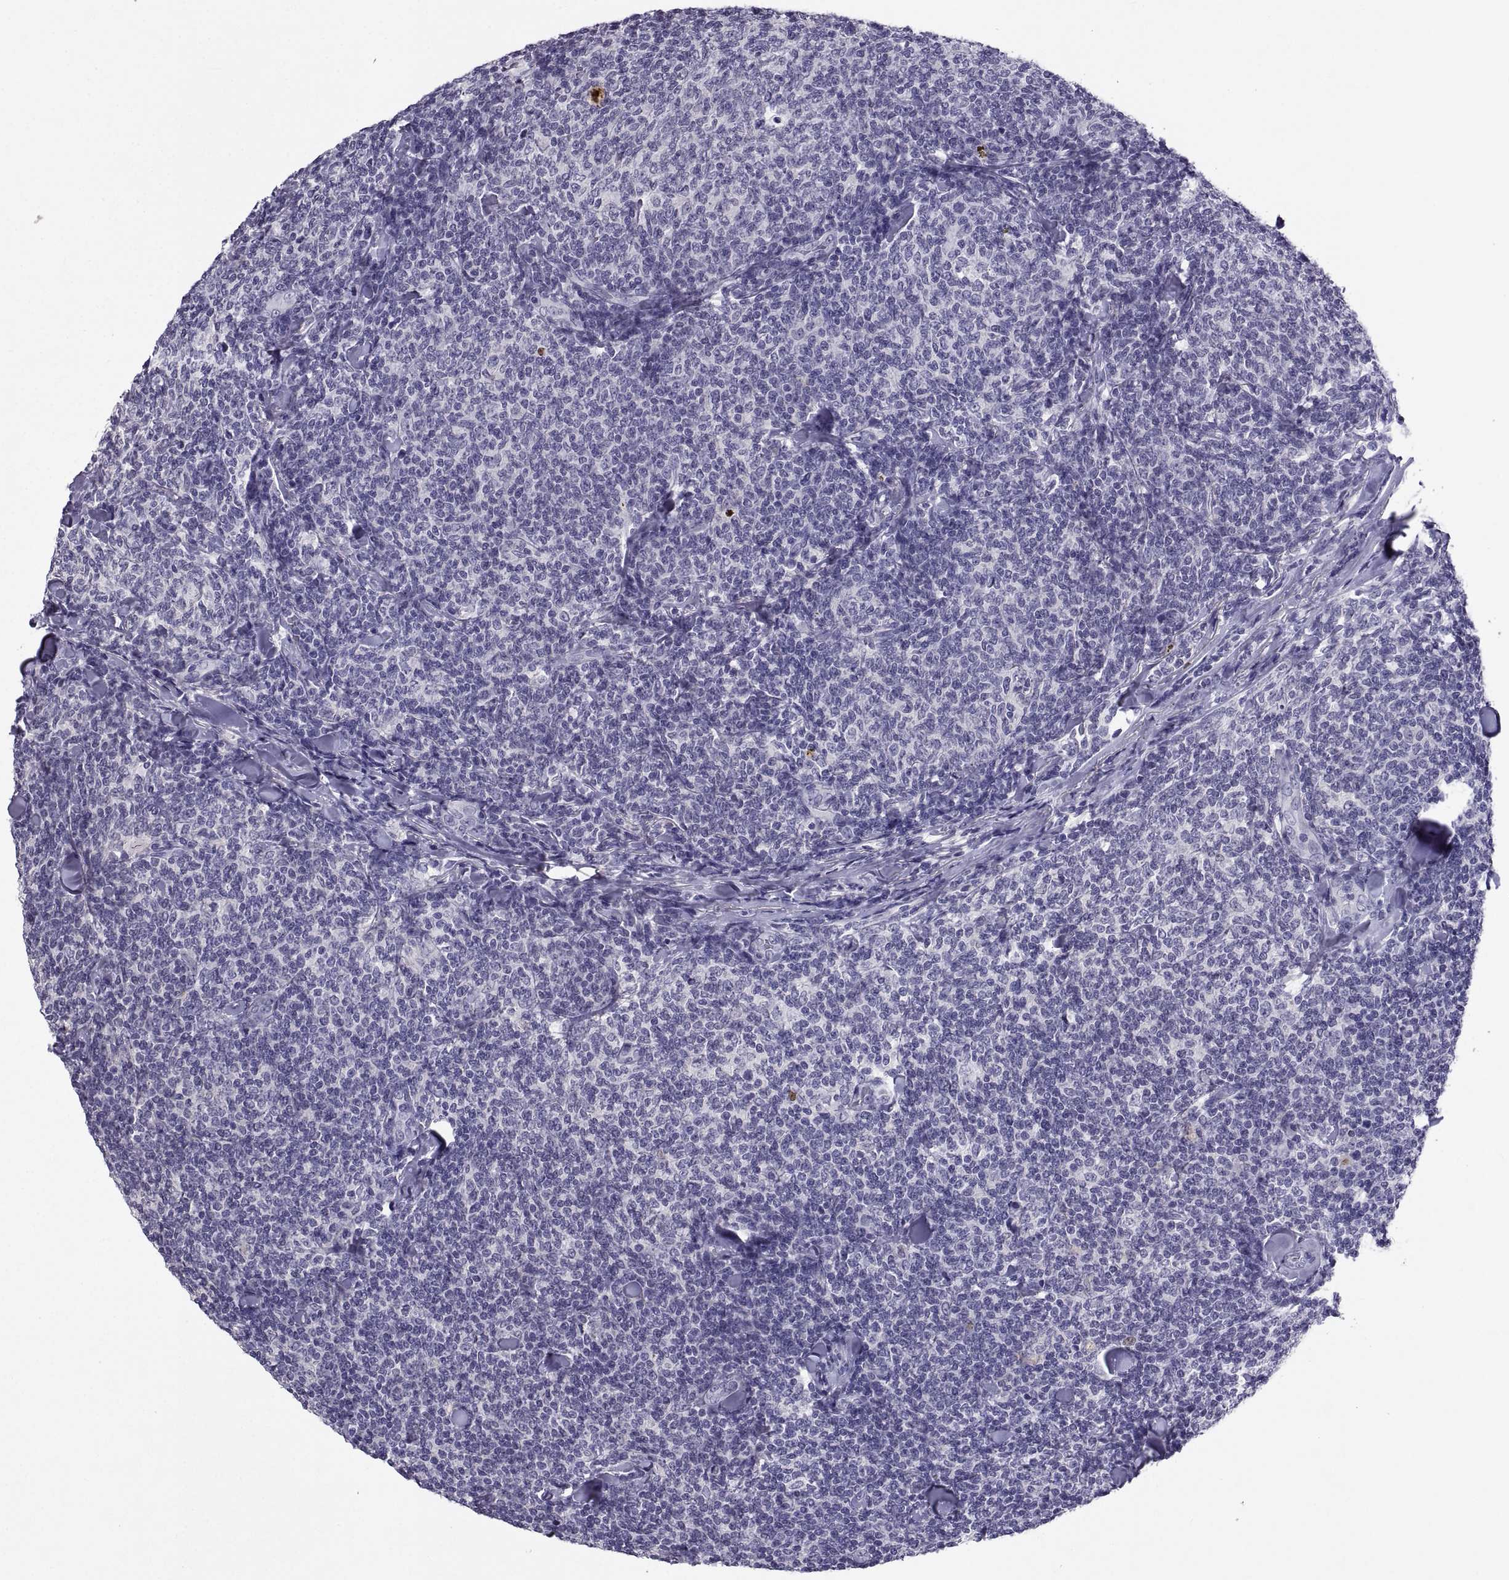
{"staining": {"intensity": "negative", "quantity": "none", "location": "none"}, "tissue": "lymphoma", "cell_type": "Tumor cells", "image_type": "cancer", "snomed": [{"axis": "morphology", "description": "Malignant lymphoma, non-Hodgkin's type, Low grade"}, {"axis": "topography", "description": "Lymph node"}], "caption": "Immunohistochemical staining of lymphoma displays no significant positivity in tumor cells.", "gene": "SOX21", "patient": {"sex": "female", "age": 56}}